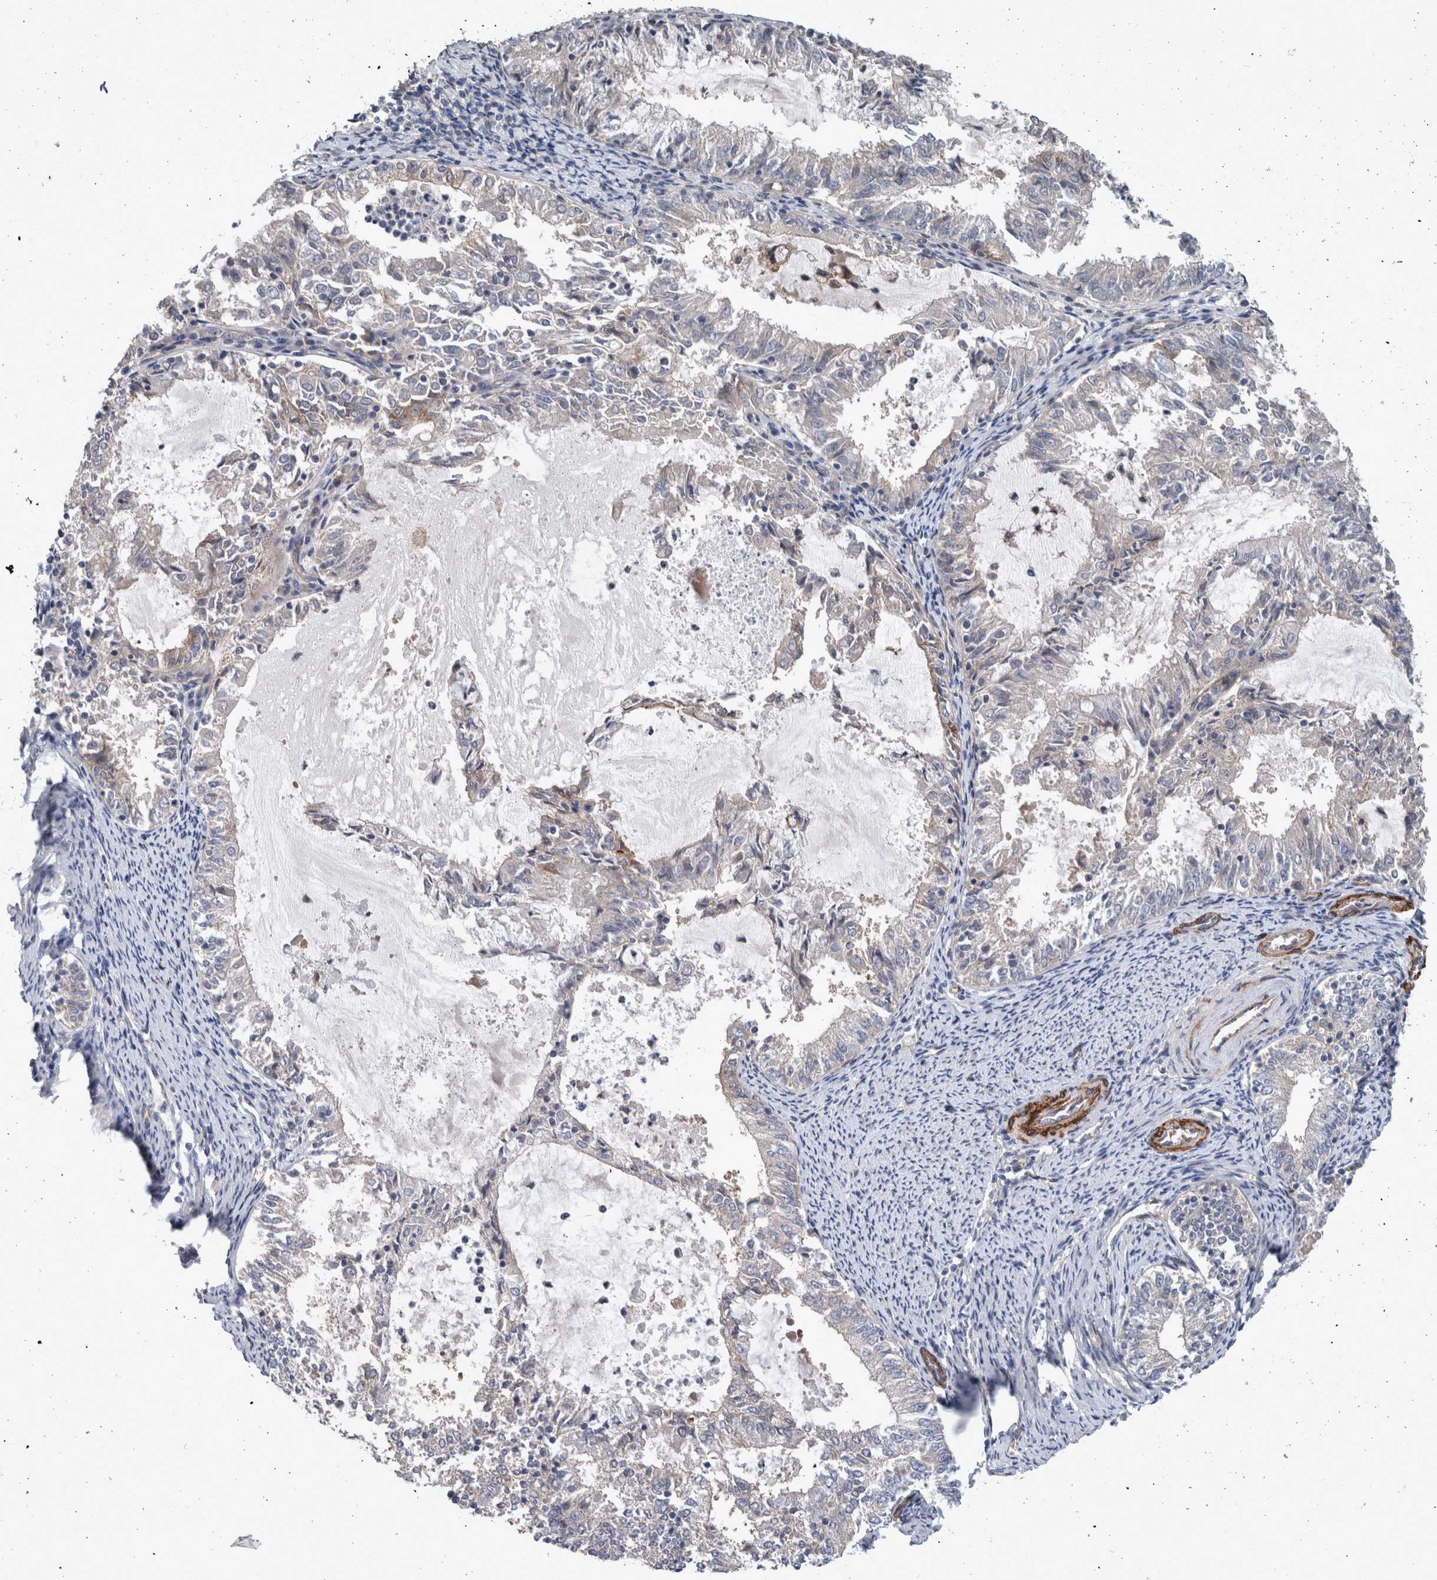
{"staining": {"intensity": "weak", "quantity": "<25%", "location": "cytoplasmic/membranous"}, "tissue": "endometrial cancer", "cell_type": "Tumor cells", "image_type": "cancer", "snomed": [{"axis": "morphology", "description": "Adenocarcinoma, NOS"}, {"axis": "topography", "description": "Endometrium"}], "caption": "Tumor cells show no significant staining in adenocarcinoma (endometrial).", "gene": "BCAM", "patient": {"sex": "female", "age": 57}}